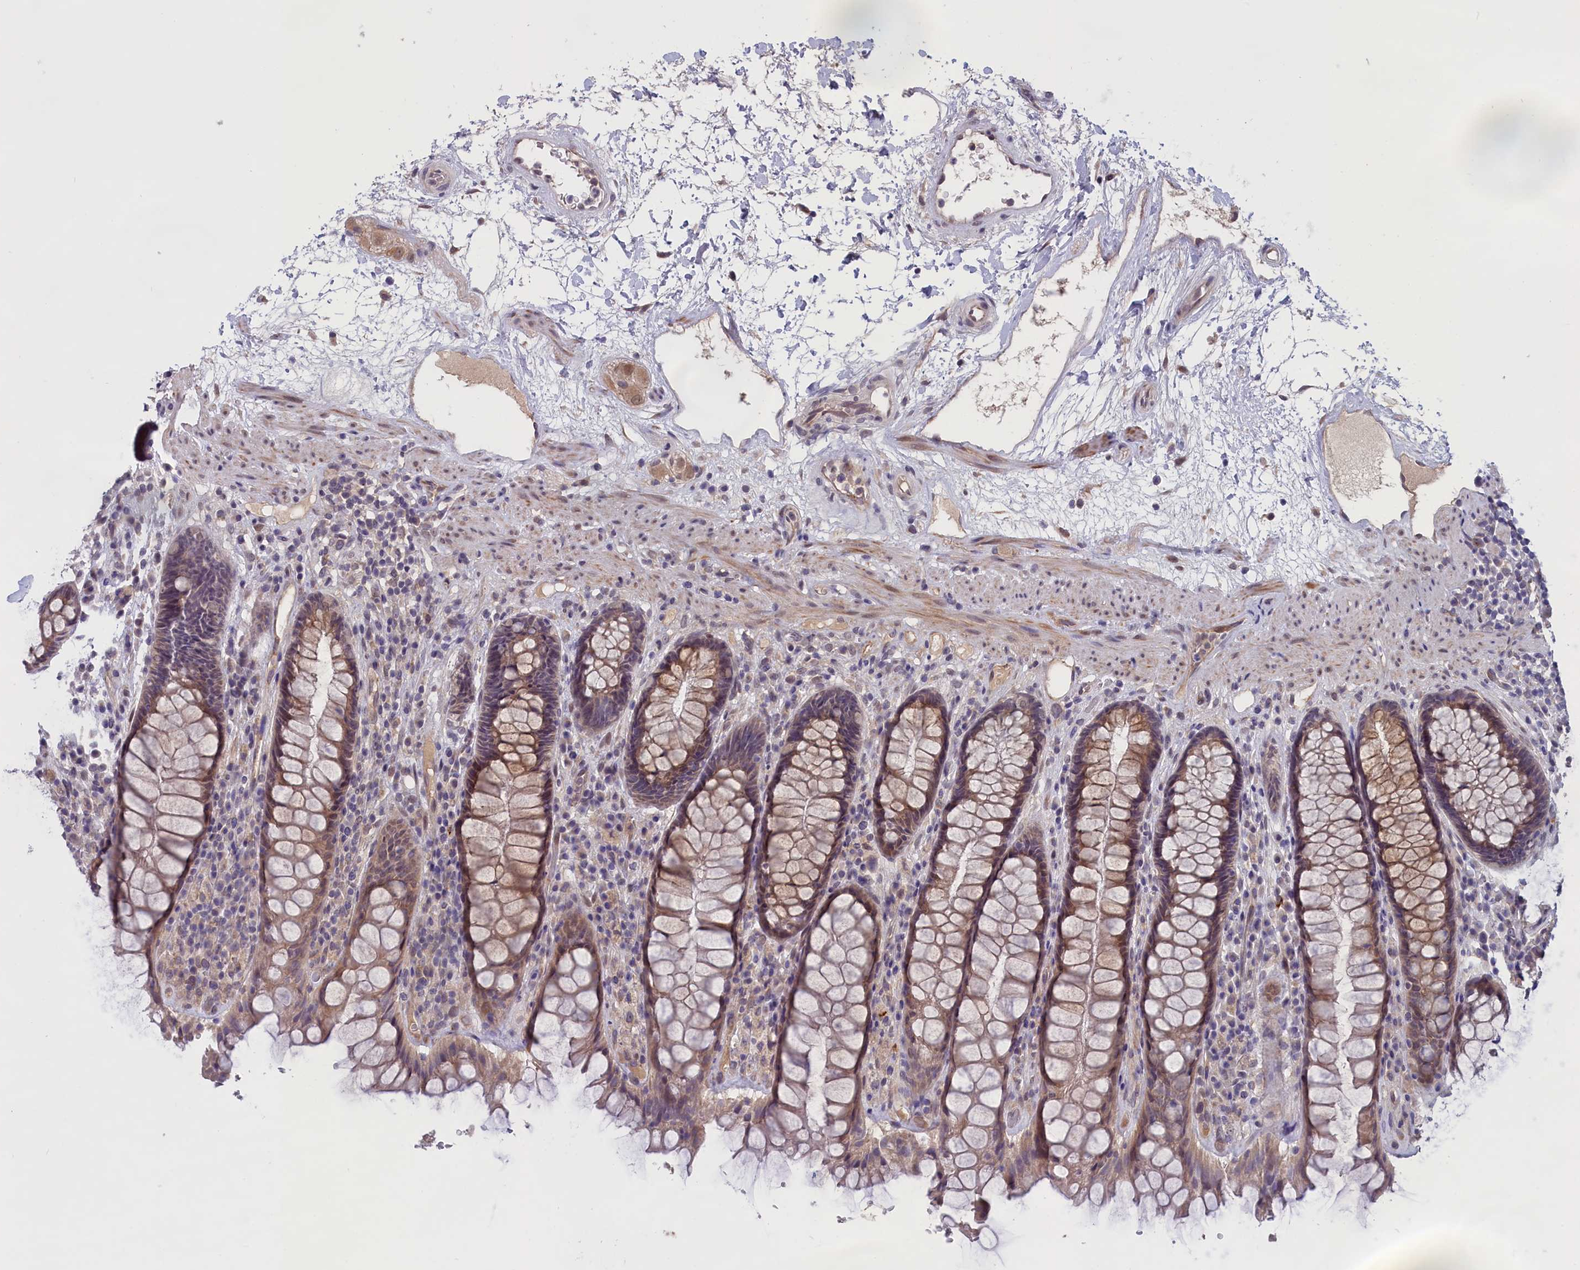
{"staining": {"intensity": "moderate", "quantity": "25%-75%", "location": "cytoplasmic/membranous"}, "tissue": "rectum", "cell_type": "Glandular cells", "image_type": "normal", "snomed": [{"axis": "morphology", "description": "Normal tissue, NOS"}, {"axis": "topography", "description": "Rectum"}], "caption": "Rectum stained for a protein displays moderate cytoplasmic/membranous positivity in glandular cells. (IHC, brightfield microscopy, high magnification).", "gene": "IGFALS", "patient": {"sex": "male", "age": 64}}